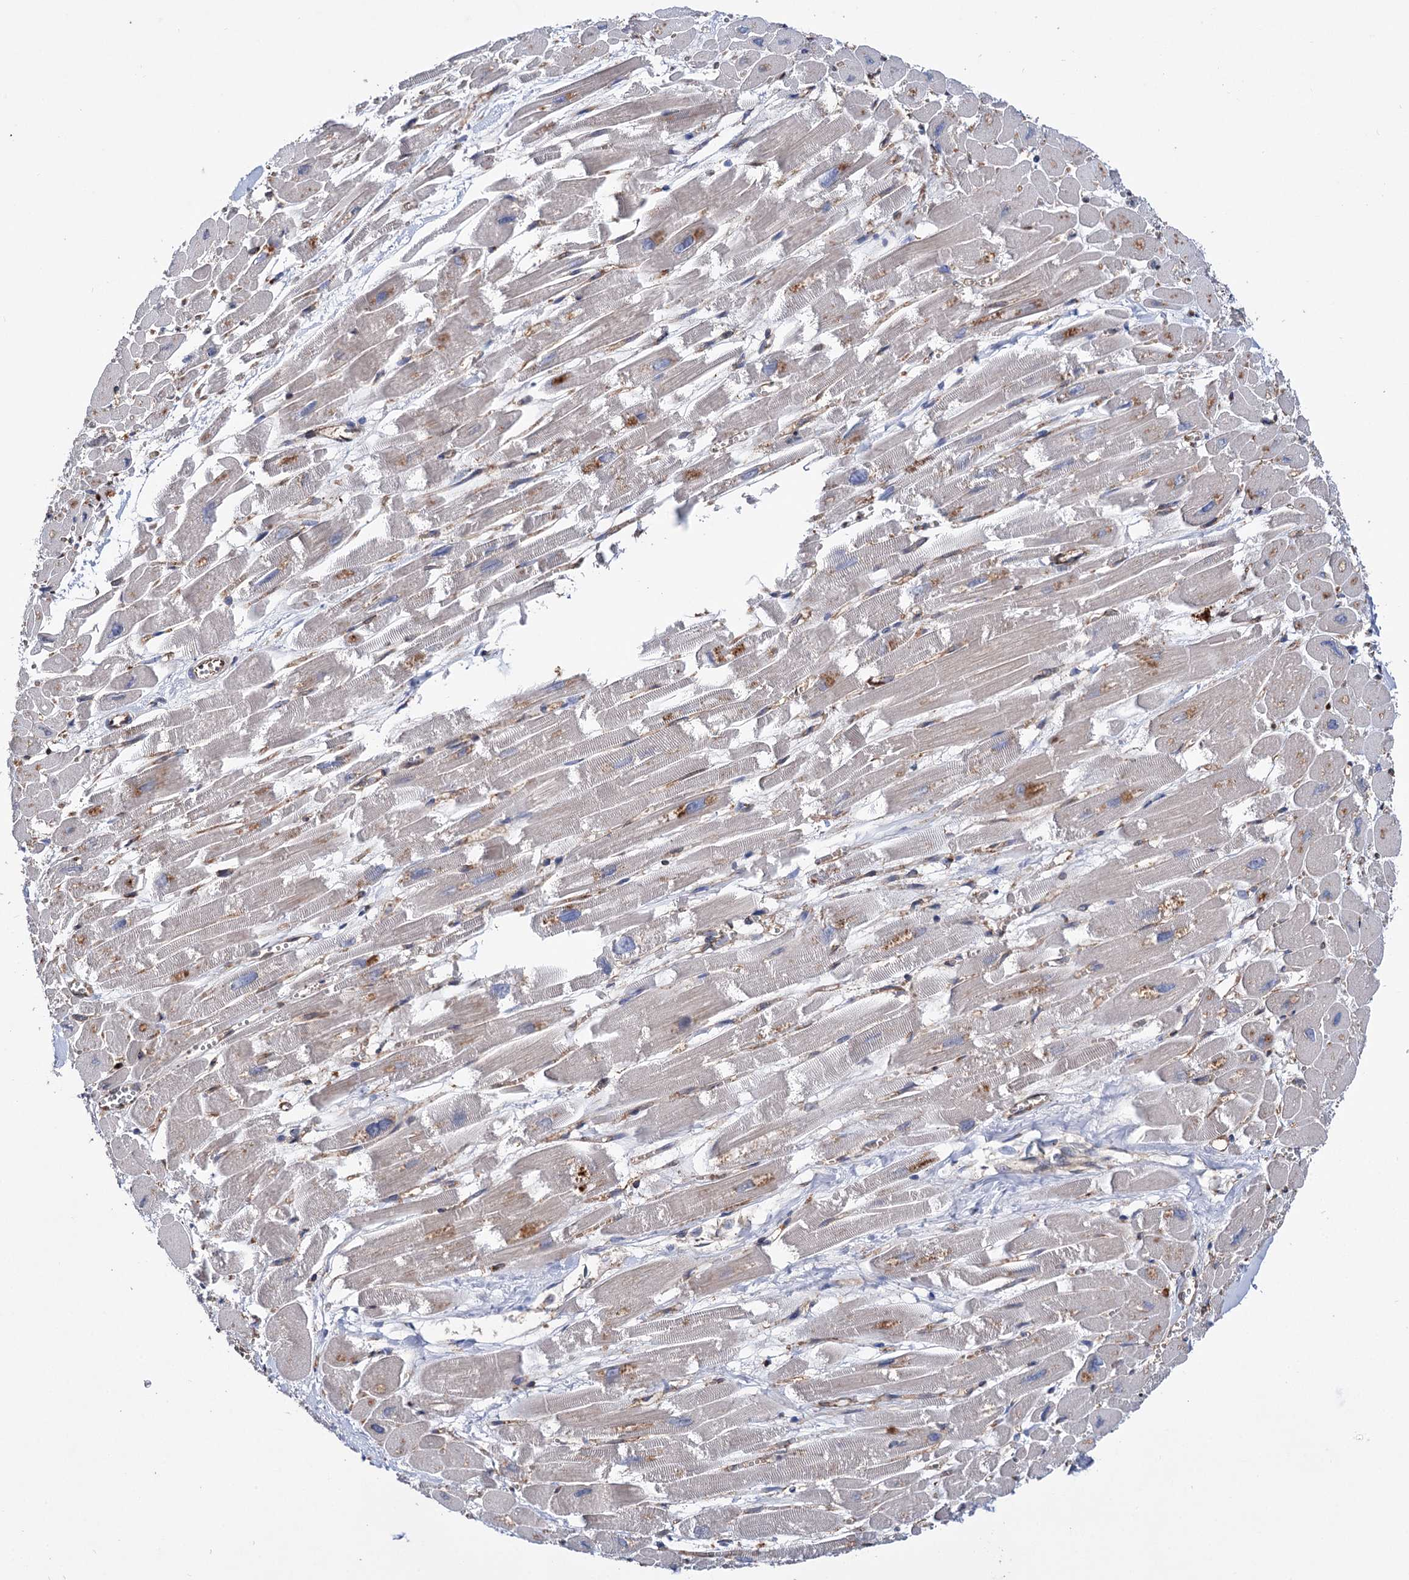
{"staining": {"intensity": "negative", "quantity": "none", "location": "none"}, "tissue": "heart muscle", "cell_type": "Cardiomyocytes", "image_type": "normal", "snomed": [{"axis": "morphology", "description": "Normal tissue, NOS"}, {"axis": "topography", "description": "Heart"}], "caption": "Human heart muscle stained for a protein using IHC demonstrates no expression in cardiomyocytes.", "gene": "SCPEP1", "patient": {"sex": "male", "age": 54}}